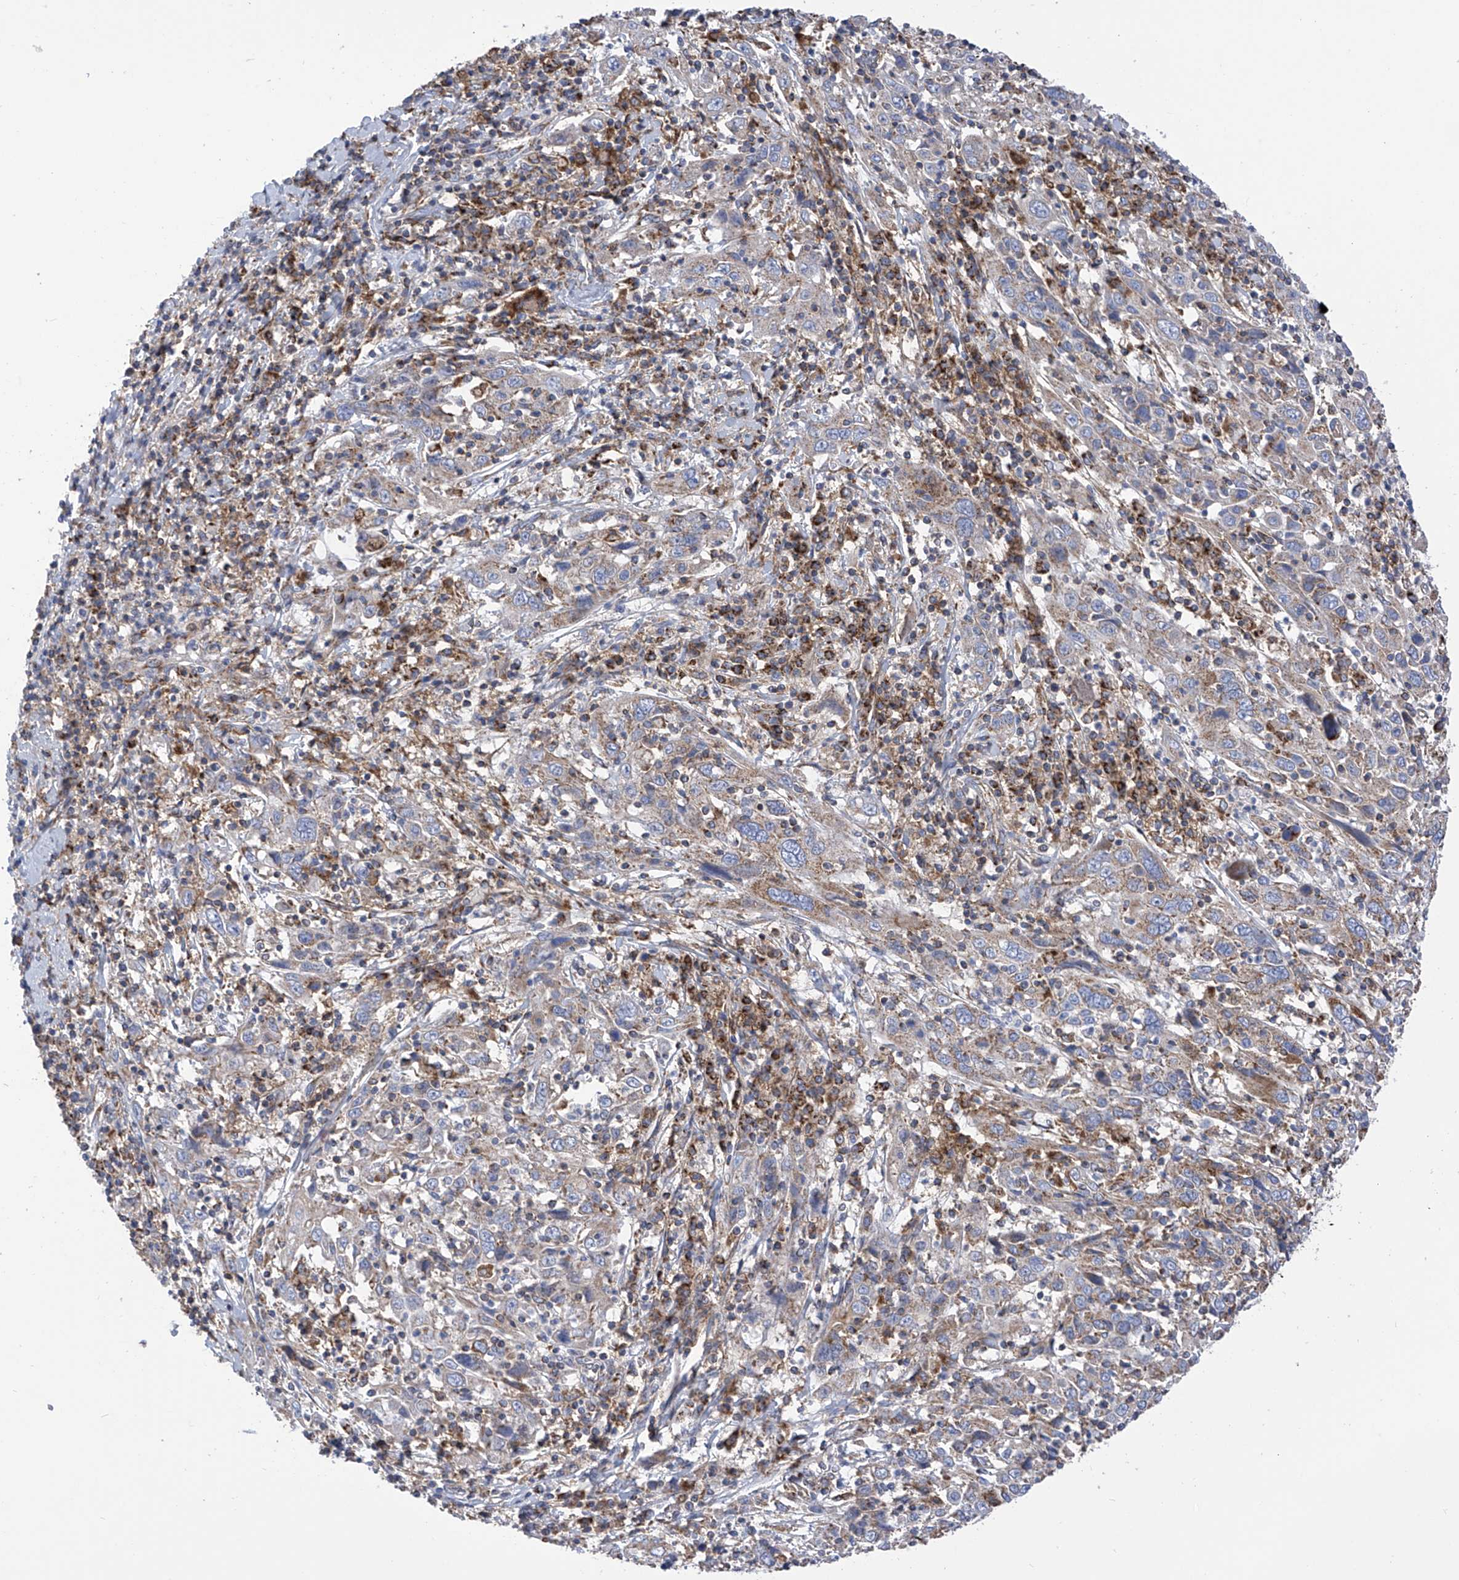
{"staining": {"intensity": "weak", "quantity": "25%-75%", "location": "cytoplasmic/membranous"}, "tissue": "cervical cancer", "cell_type": "Tumor cells", "image_type": "cancer", "snomed": [{"axis": "morphology", "description": "Squamous cell carcinoma, NOS"}, {"axis": "topography", "description": "Cervix"}], "caption": "An image of cervical cancer (squamous cell carcinoma) stained for a protein exhibits weak cytoplasmic/membranous brown staining in tumor cells.", "gene": "P2RX7", "patient": {"sex": "female", "age": 46}}